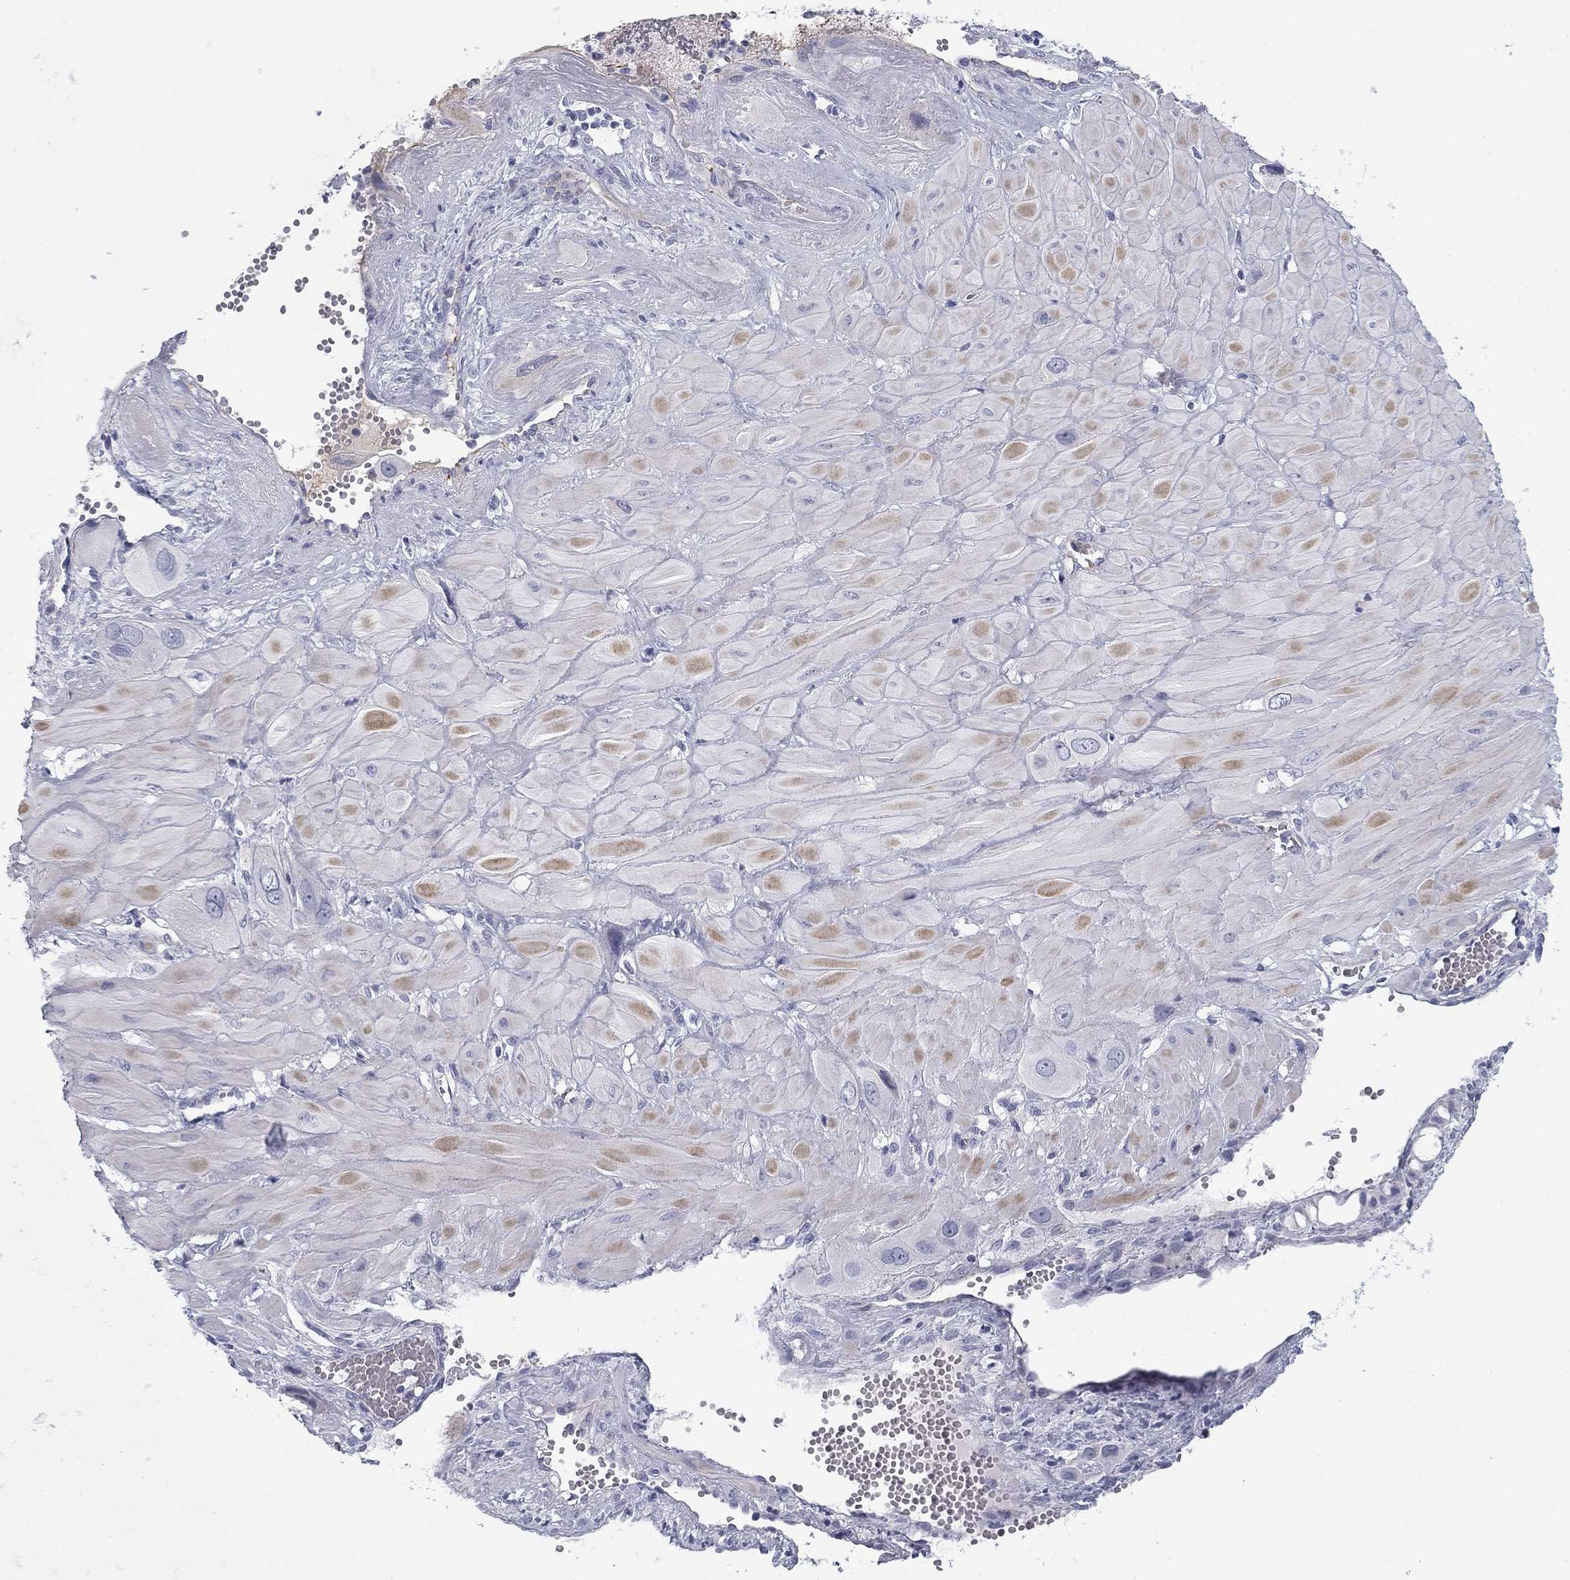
{"staining": {"intensity": "negative", "quantity": "none", "location": "none"}, "tissue": "cervical cancer", "cell_type": "Tumor cells", "image_type": "cancer", "snomed": [{"axis": "morphology", "description": "Squamous cell carcinoma, NOS"}, {"axis": "topography", "description": "Cervix"}], "caption": "This photomicrograph is of squamous cell carcinoma (cervical) stained with IHC to label a protein in brown with the nuclei are counter-stained blue. There is no positivity in tumor cells. (Stains: DAB immunohistochemistry with hematoxylin counter stain, Microscopy: brightfield microscopy at high magnification).", "gene": "PRPH", "patient": {"sex": "female", "age": 34}}